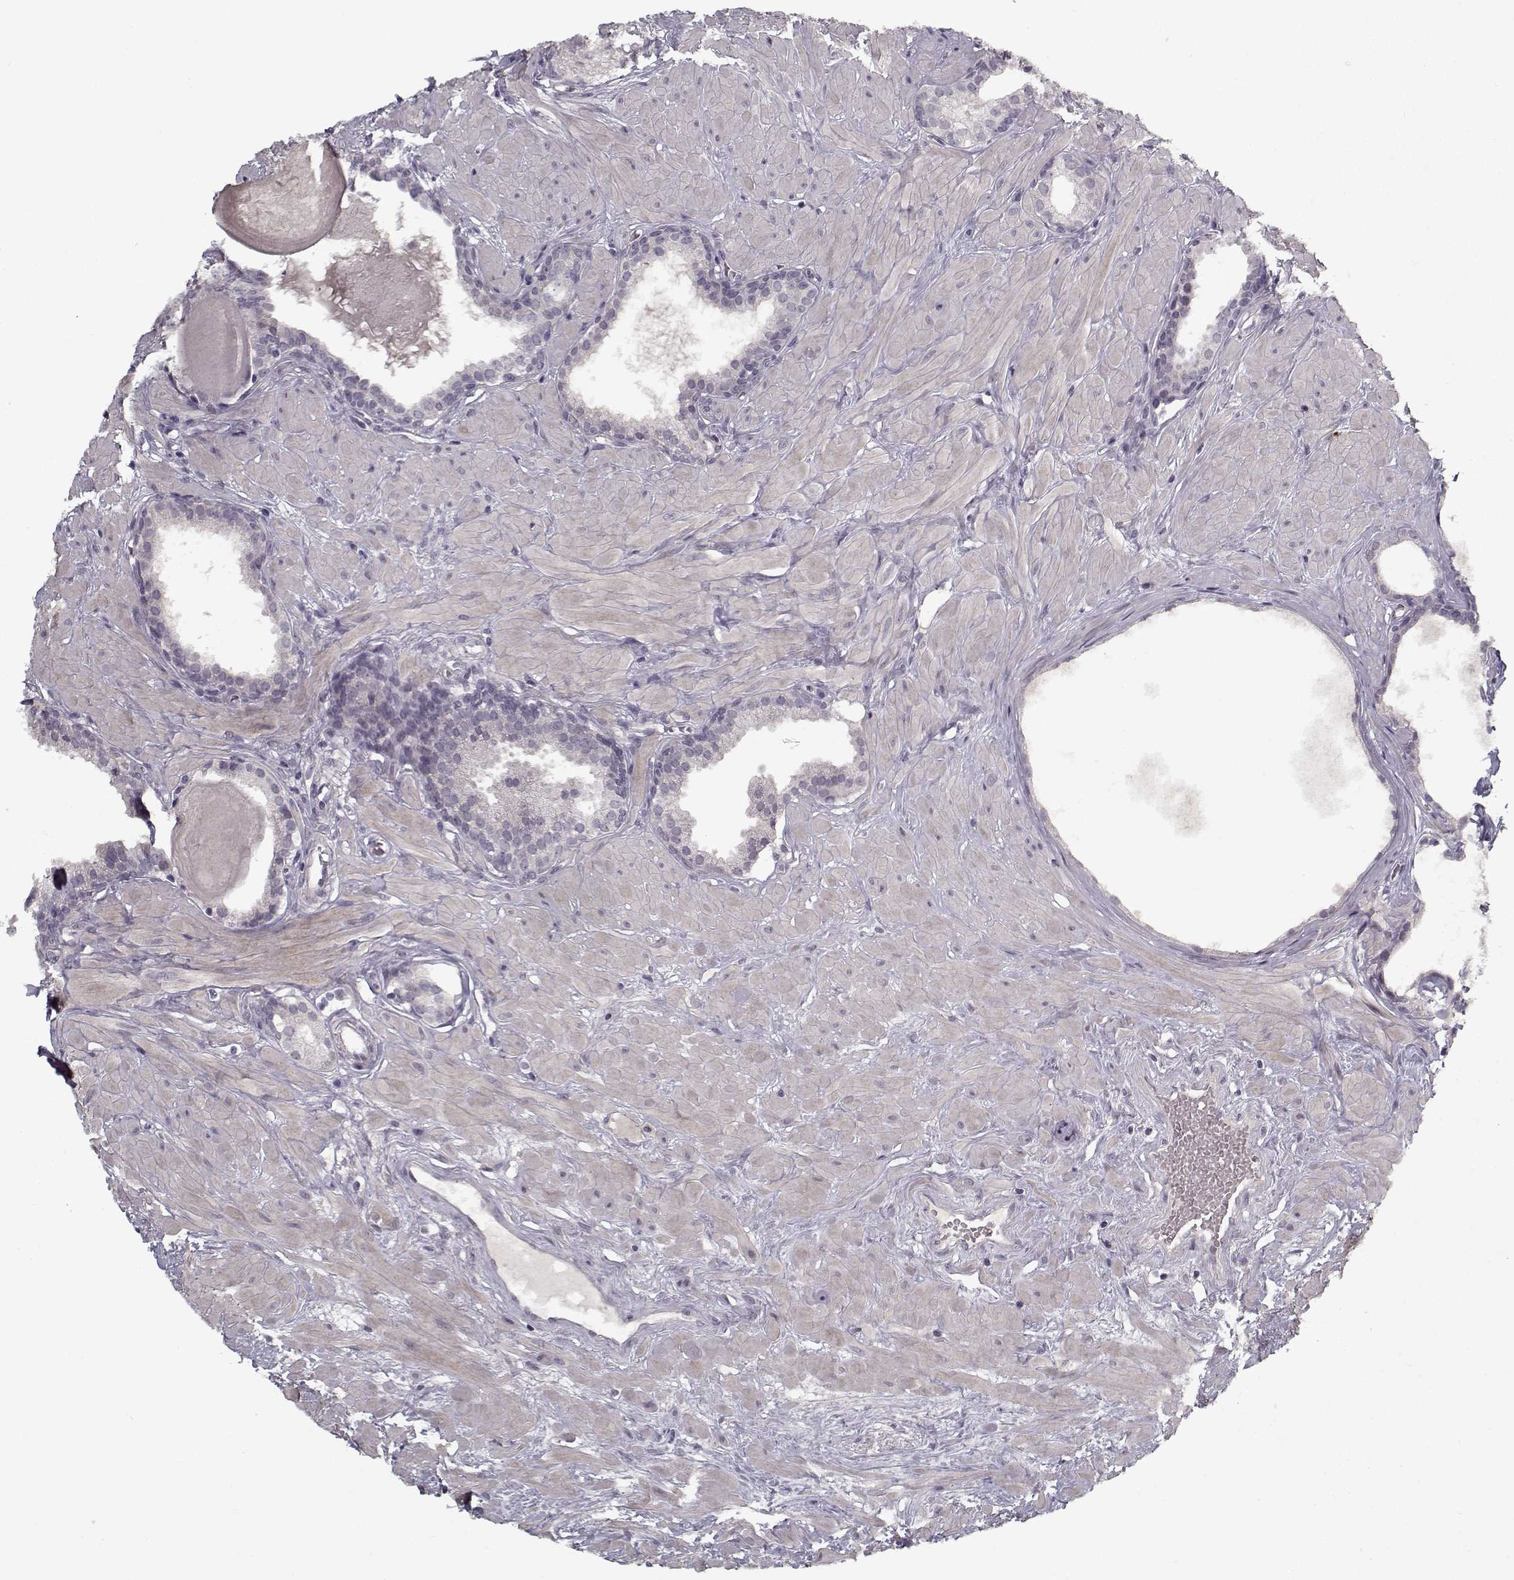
{"staining": {"intensity": "negative", "quantity": "none", "location": "none"}, "tissue": "prostate", "cell_type": "Glandular cells", "image_type": "normal", "snomed": [{"axis": "morphology", "description": "Normal tissue, NOS"}, {"axis": "topography", "description": "Prostate"}], "caption": "Immunohistochemistry of normal prostate exhibits no expression in glandular cells.", "gene": "LAMA2", "patient": {"sex": "male", "age": 48}}